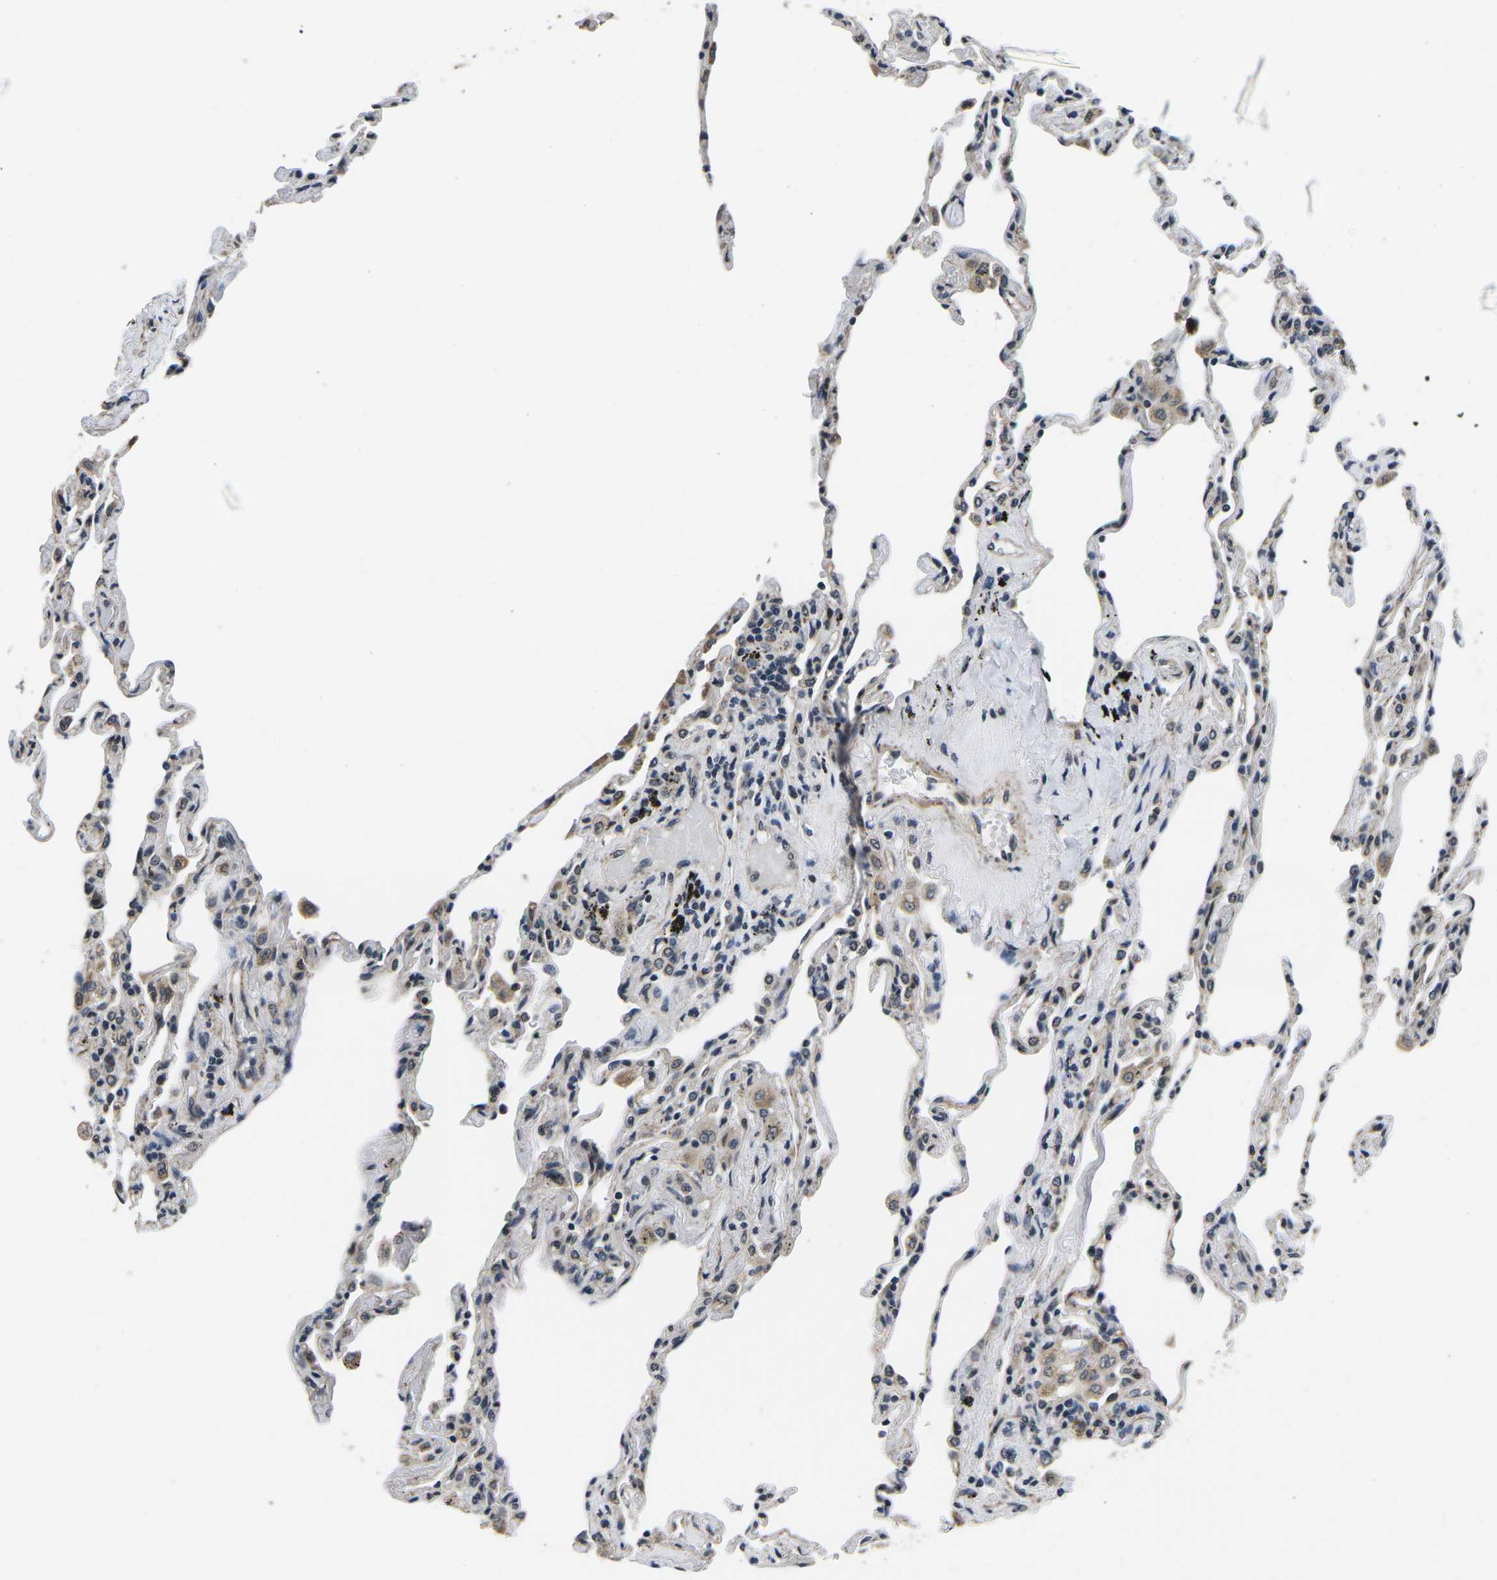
{"staining": {"intensity": "moderate", "quantity": "<25%", "location": "cytoplasmic/membranous"}, "tissue": "lung", "cell_type": "Alveolar cells", "image_type": "normal", "snomed": [{"axis": "morphology", "description": "Normal tissue, NOS"}, {"axis": "topography", "description": "Lung"}], "caption": "This is an image of IHC staining of benign lung, which shows moderate positivity in the cytoplasmic/membranous of alveolar cells.", "gene": "CCNE1", "patient": {"sex": "male", "age": 59}}